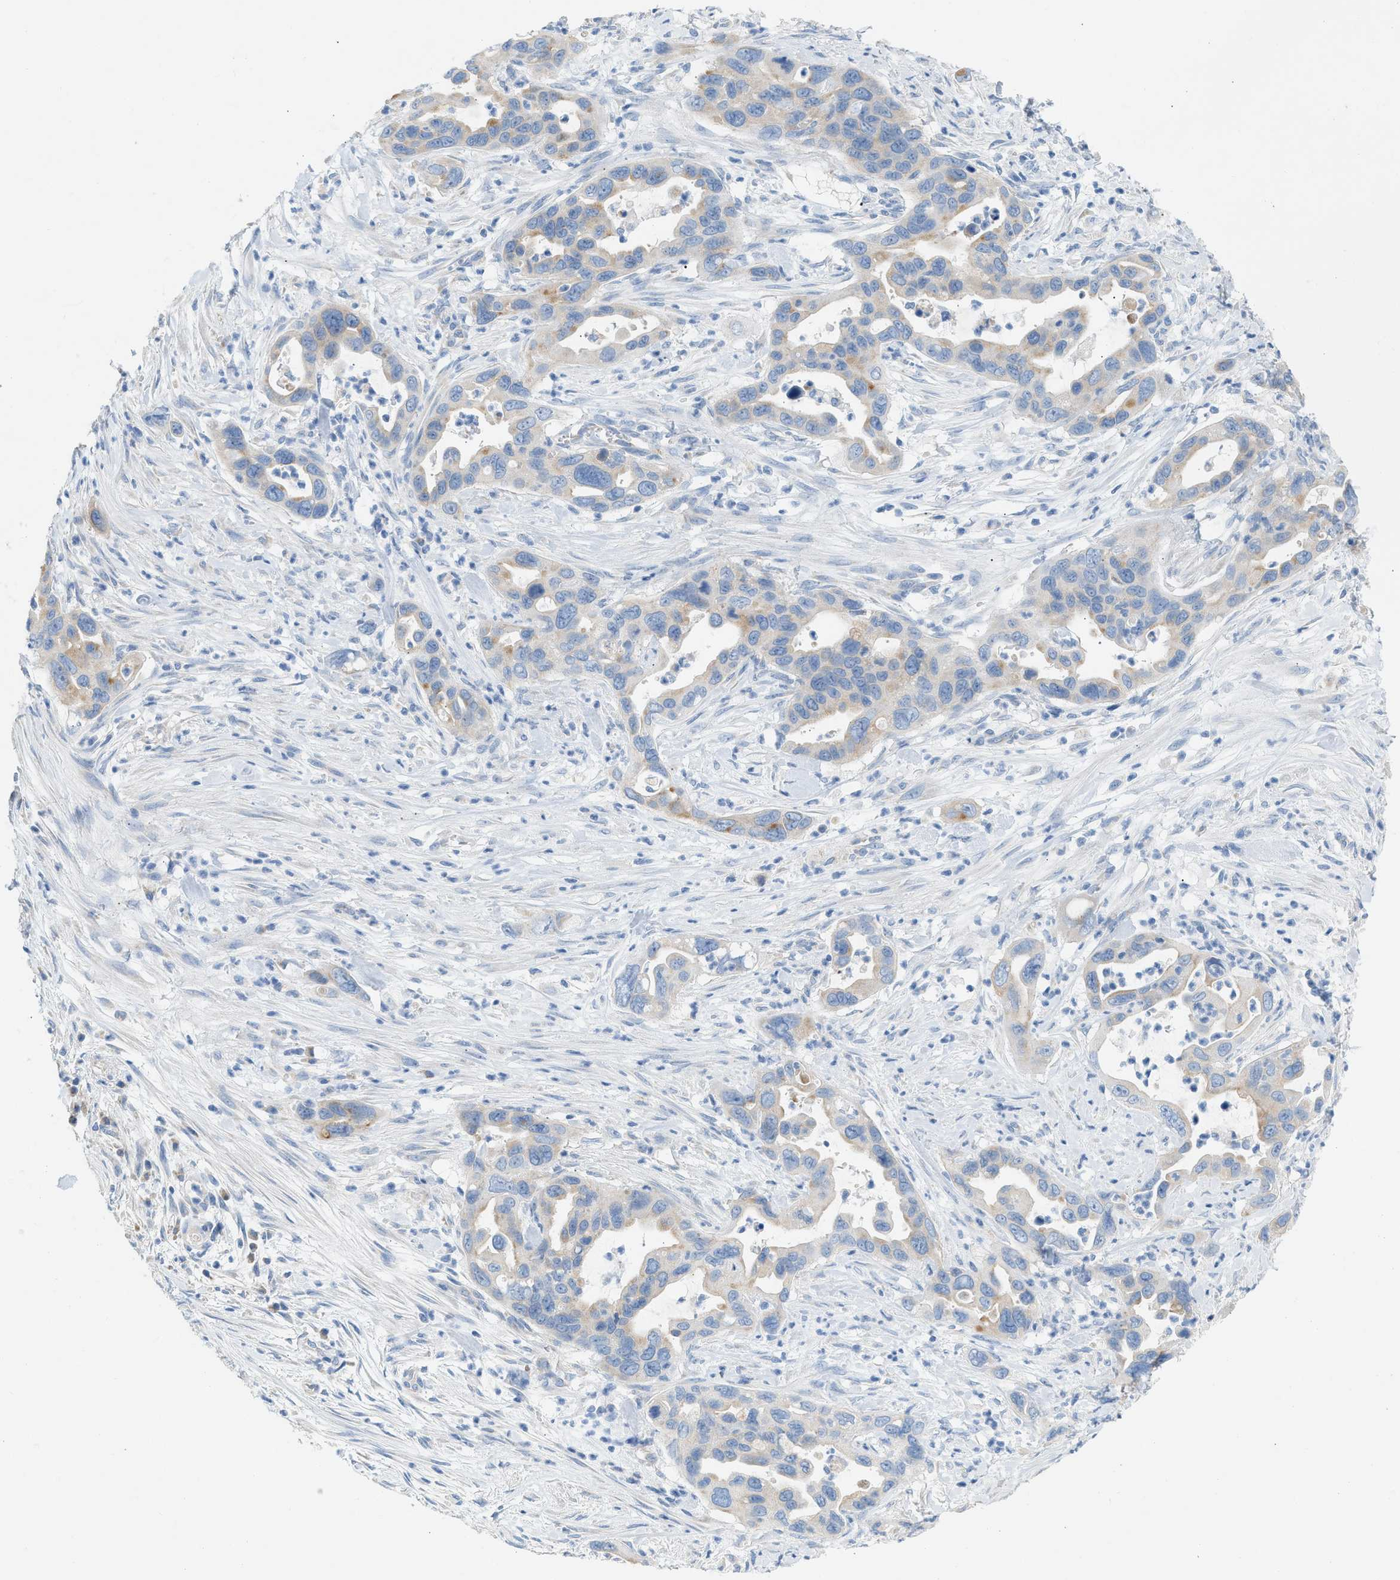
{"staining": {"intensity": "moderate", "quantity": "<25%", "location": "cytoplasmic/membranous"}, "tissue": "pancreatic cancer", "cell_type": "Tumor cells", "image_type": "cancer", "snomed": [{"axis": "morphology", "description": "Adenocarcinoma, NOS"}, {"axis": "topography", "description": "Pancreas"}], "caption": "Adenocarcinoma (pancreatic) stained for a protein (brown) displays moderate cytoplasmic/membranous positive positivity in about <25% of tumor cells.", "gene": "NDUFS8", "patient": {"sex": "female", "age": 70}}